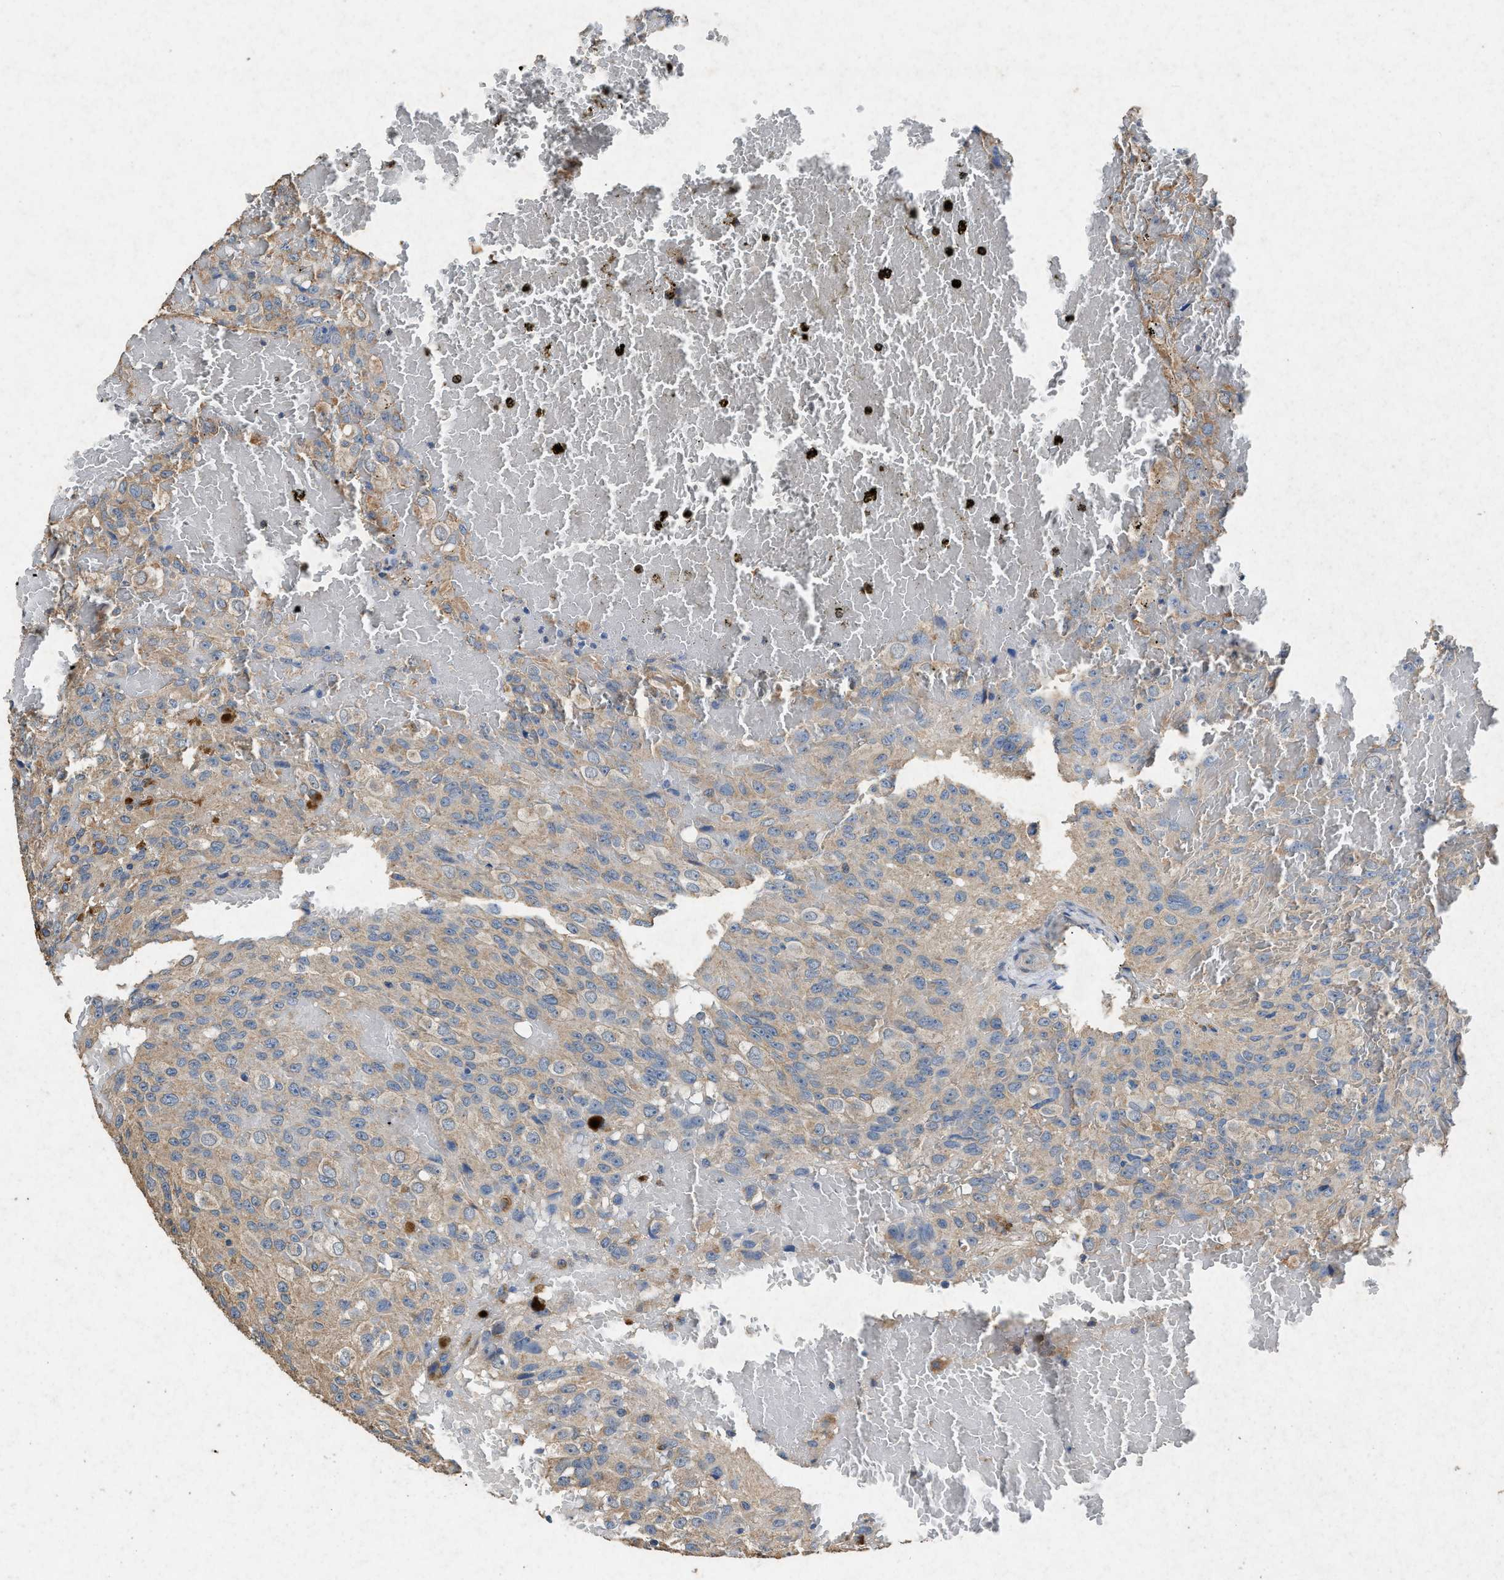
{"staining": {"intensity": "moderate", "quantity": "25%-75%", "location": "cytoplasmic/membranous"}, "tissue": "glioma", "cell_type": "Tumor cells", "image_type": "cancer", "snomed": [{"axis": "morphology", "description": "Glioma, malignant, High grade"}, {"axis": "topography", "description": "Brain"}], "caption": "The micrograph reveals immunohistochemical staining of malignant glioma (high-grade). There is moderate cytoplasmic/membranous positivity is identified in approximately 25%-75% of tumor cells. (DAB IHC, brown staining for protein, blue staining for nuclei).", "gene": "CDK15", "patient": {"sex": "male", "age": 32}}